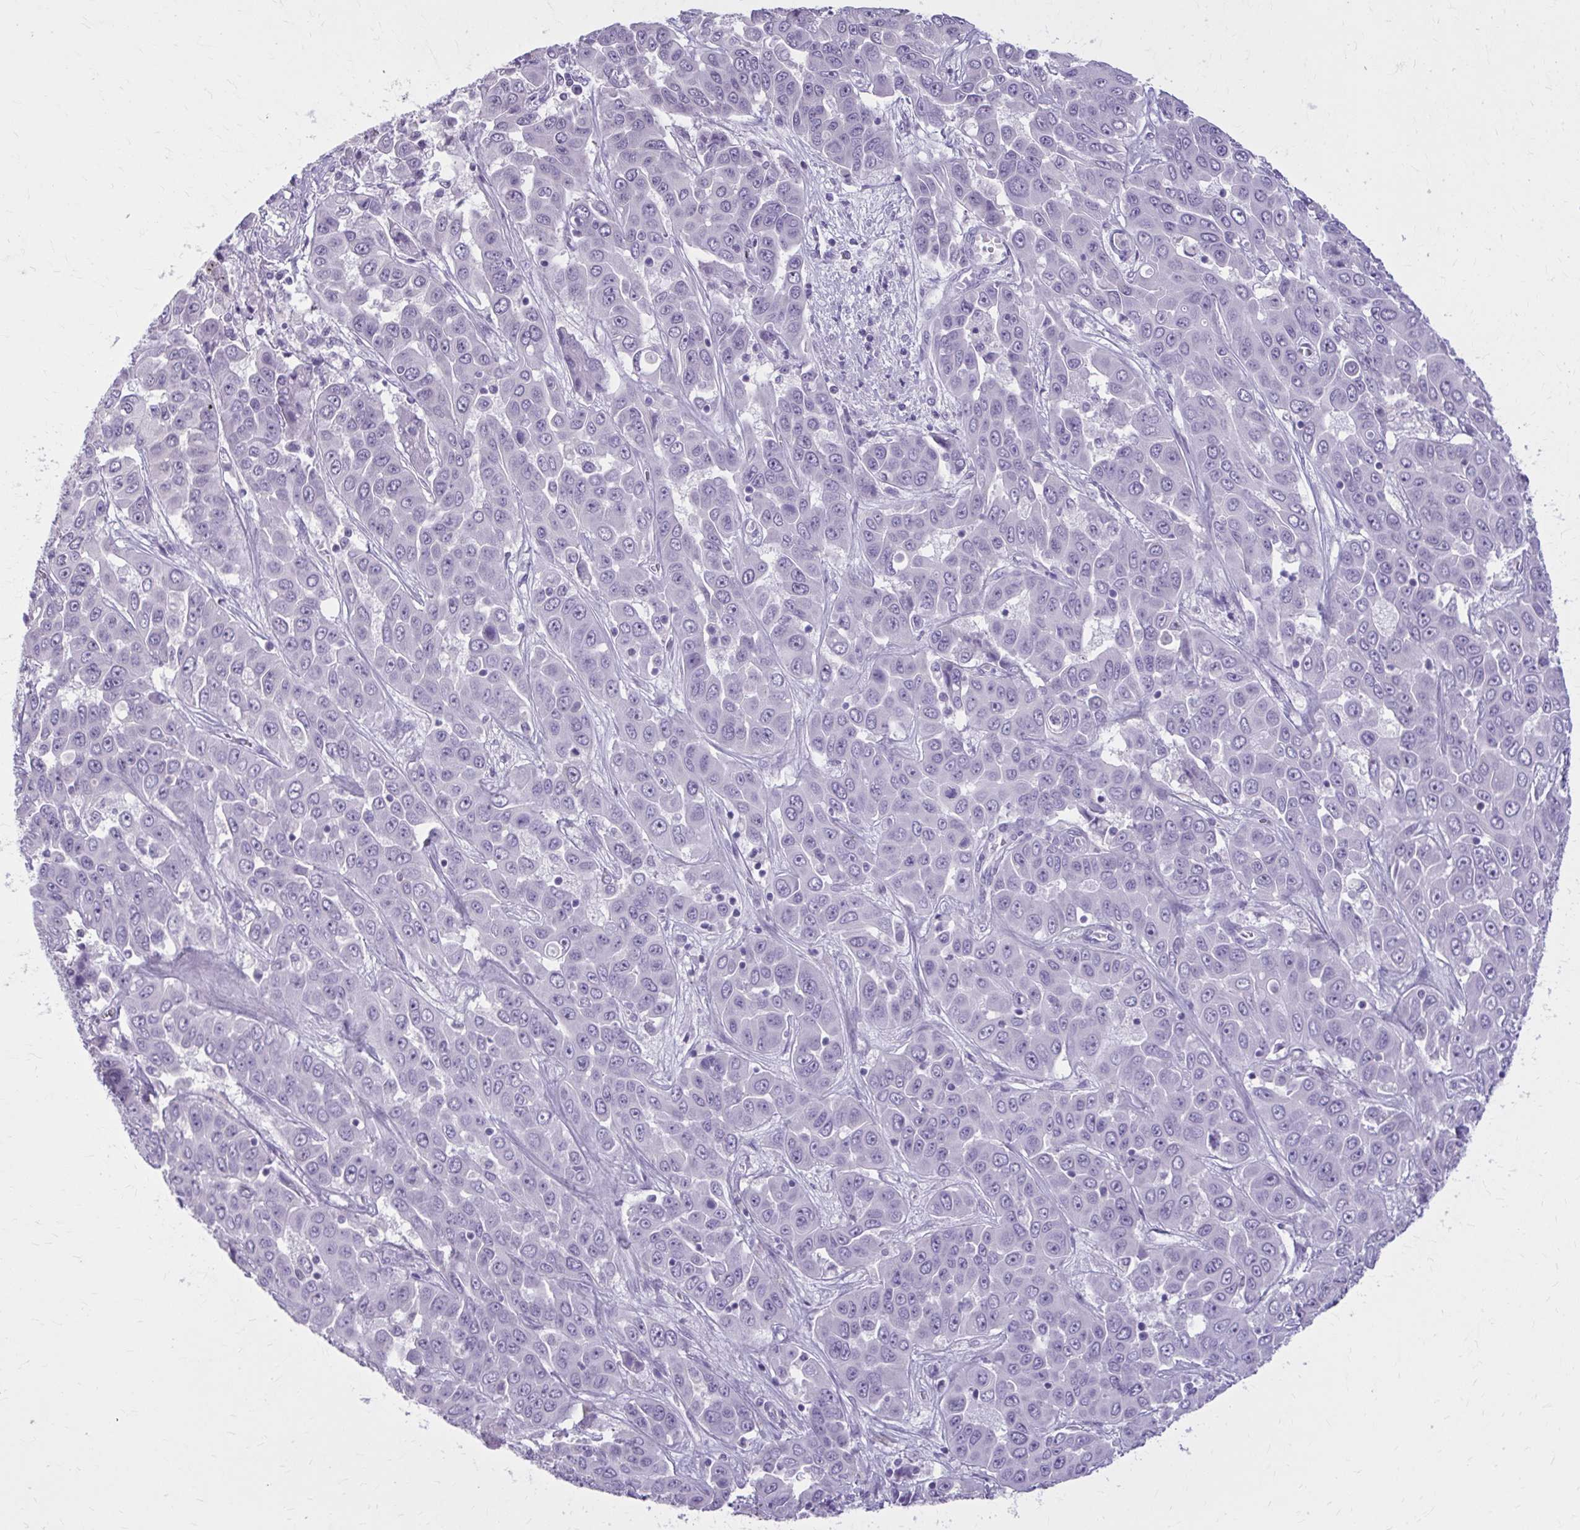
{"staining": {"intensity": "negative", "quantity": "none", "location": "none"}, "tissue": "liver cancer", "cell_type": "Tumor cells", "image_type": "cancer", "snomed": [{"axis": "morphology", "description": "Cholangiocarcinoma"}, {"axis": "topography", "description": "Liver"}], "caption": "An image of human liver cholangiocarcinoma is negative for staining in tumor cells.", "gene": "OR4B1", "patient": {"sex": "female", "age": 52}}